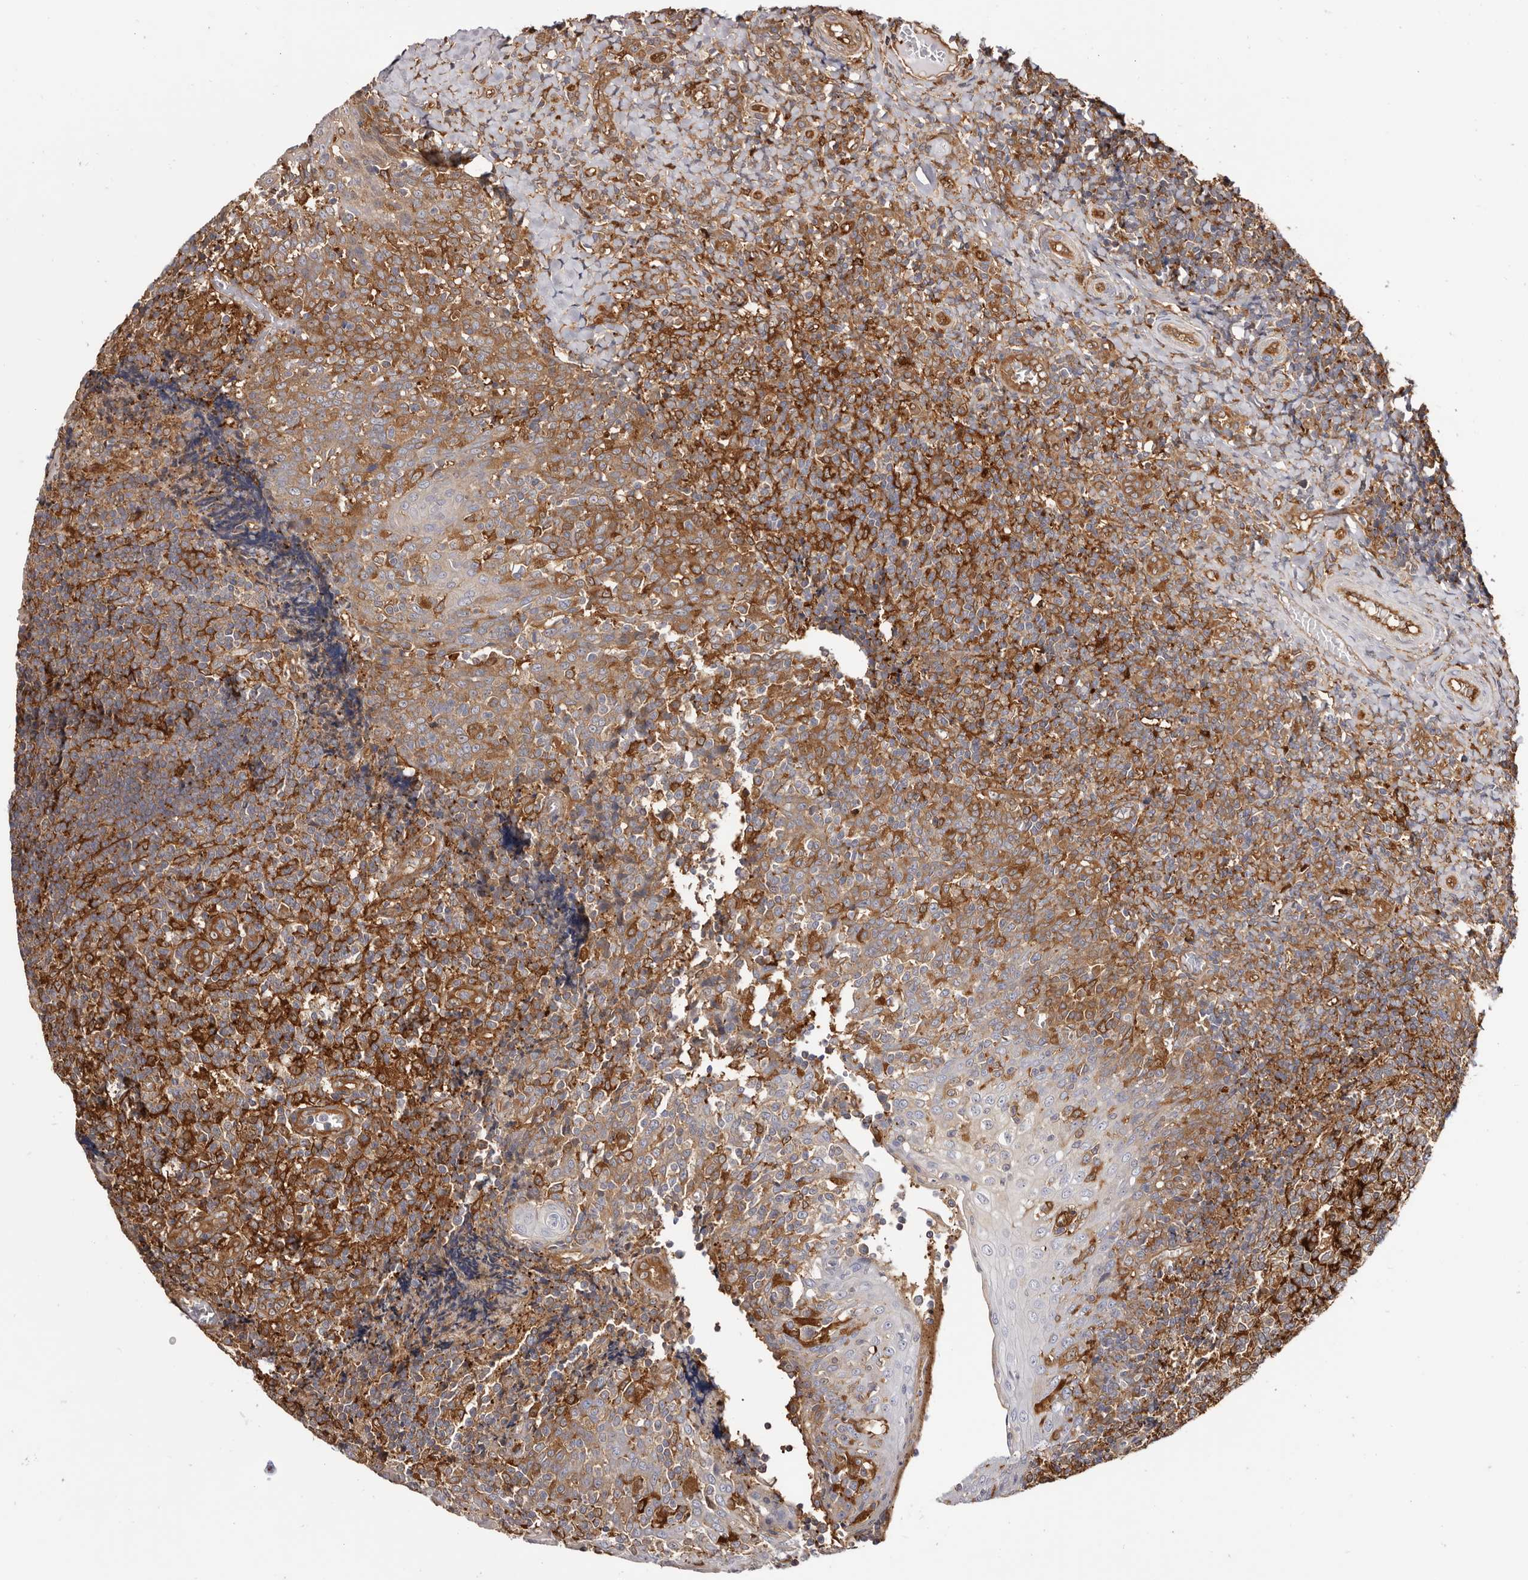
{"staining": {"intensity": "moderate", "quantity": "25%-75%", "location": "cytoplasmic/membranous"}, "tissue": "tonsil", "cell_type": "Non-germinal center cells", "image_type": "normal", "snomed": [{"axis": "morphology", "description": "Normal tissue, NOS"}, {"axis": "topography", "description": "Tonsil"}], "caption": "IHC of normal tonsil demonstrates medium levels of moderate cytoplasmic/membranous positivity in approximately 25%-75% of non-germinal center cells.", "gene": "LAP3", "patient": {"sex": "female", "age": 19}}